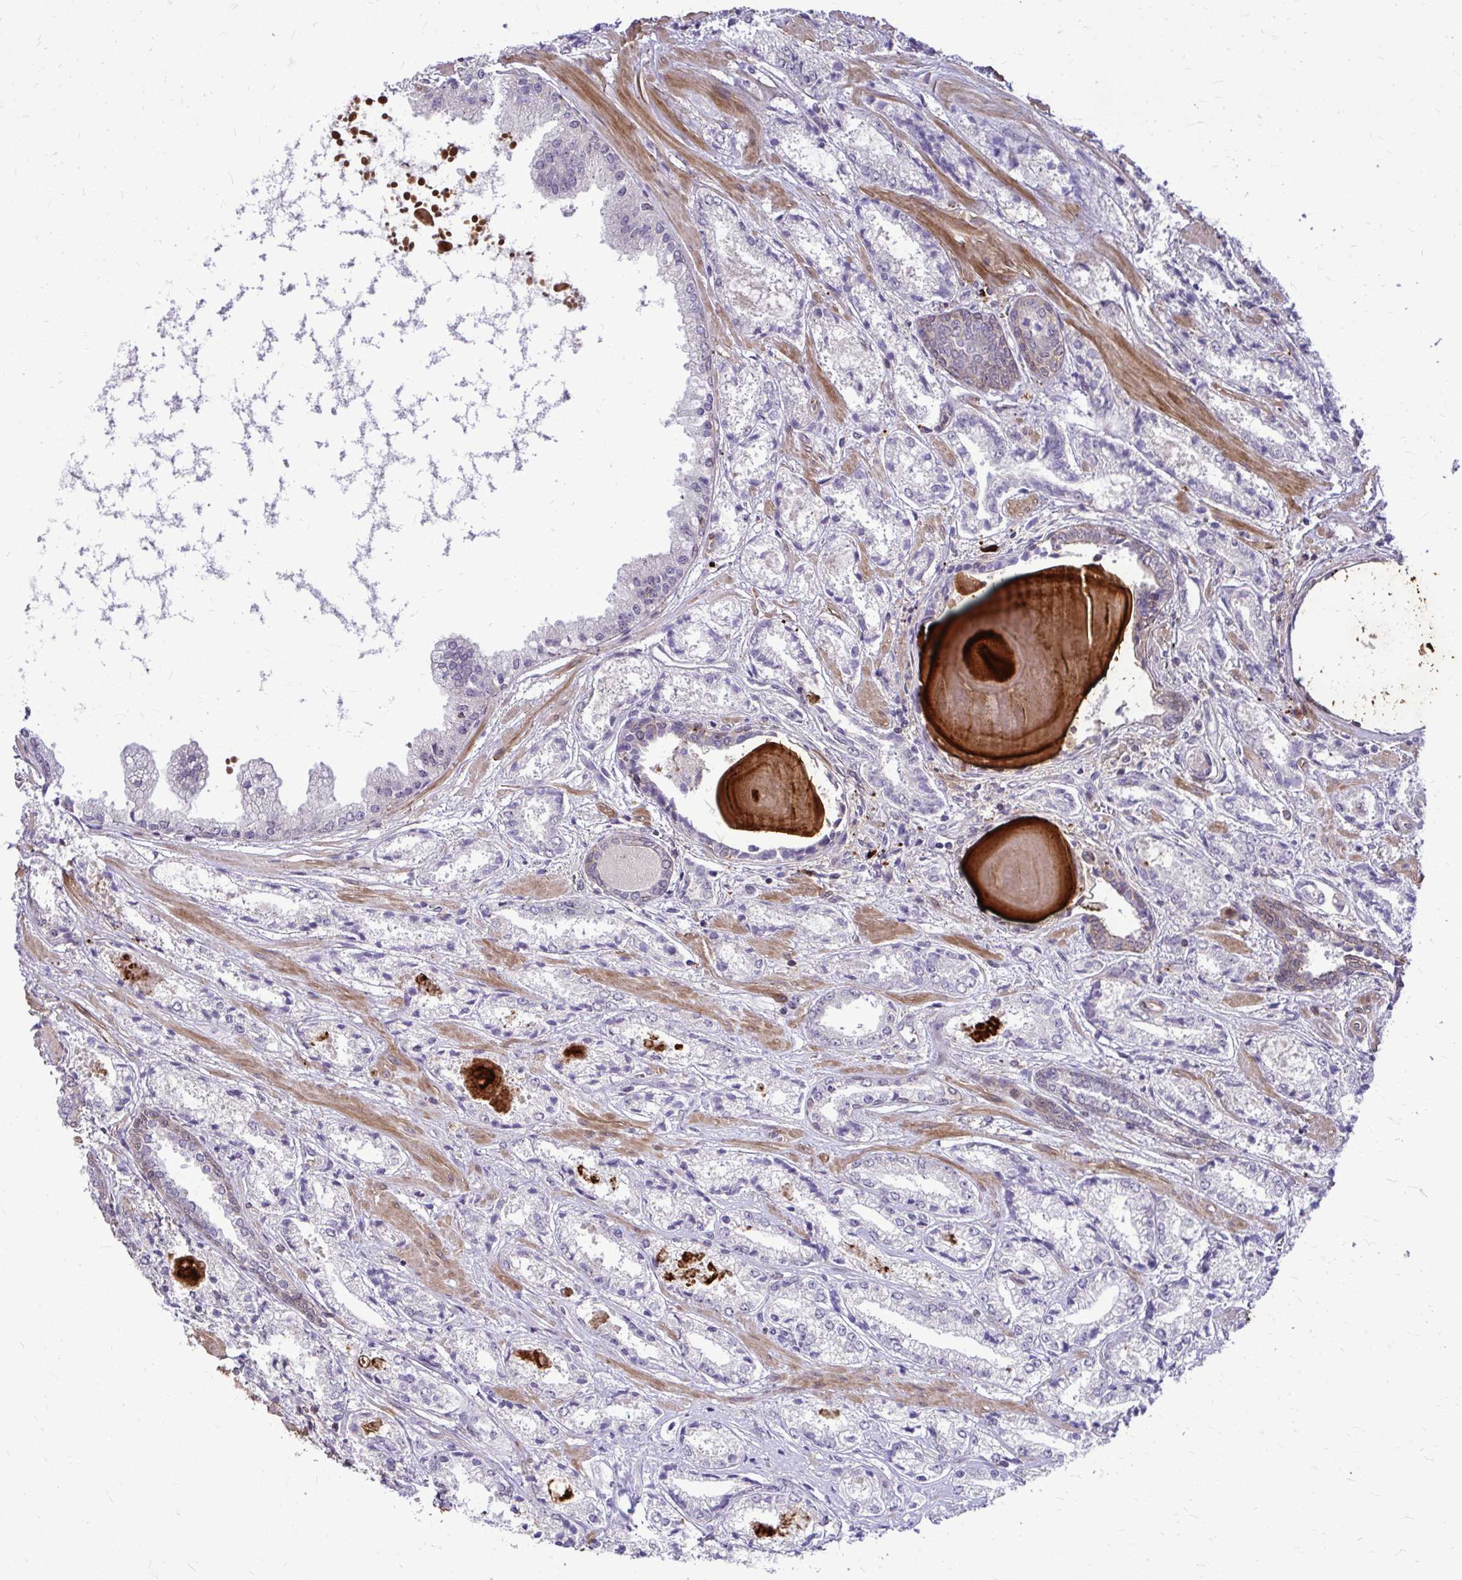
{"staining": {"intensity": "negative", "quantity": "none", "location": "none"}, "tissue": "prostate cancer", "cell_type": "Tumor cells", "image_type": "cancer", "snomed": [{"axis": "morphology", "description": "Adenocarcinoma, High grade"}, {"axis": "topography", "description": "Prostate"}], "caption": "Immunohistochemical staining of prostate cancer shows no significant staining in tumor cells.", "gene": "TRIP6", "patient": {"sex": "male", "age": 64}}